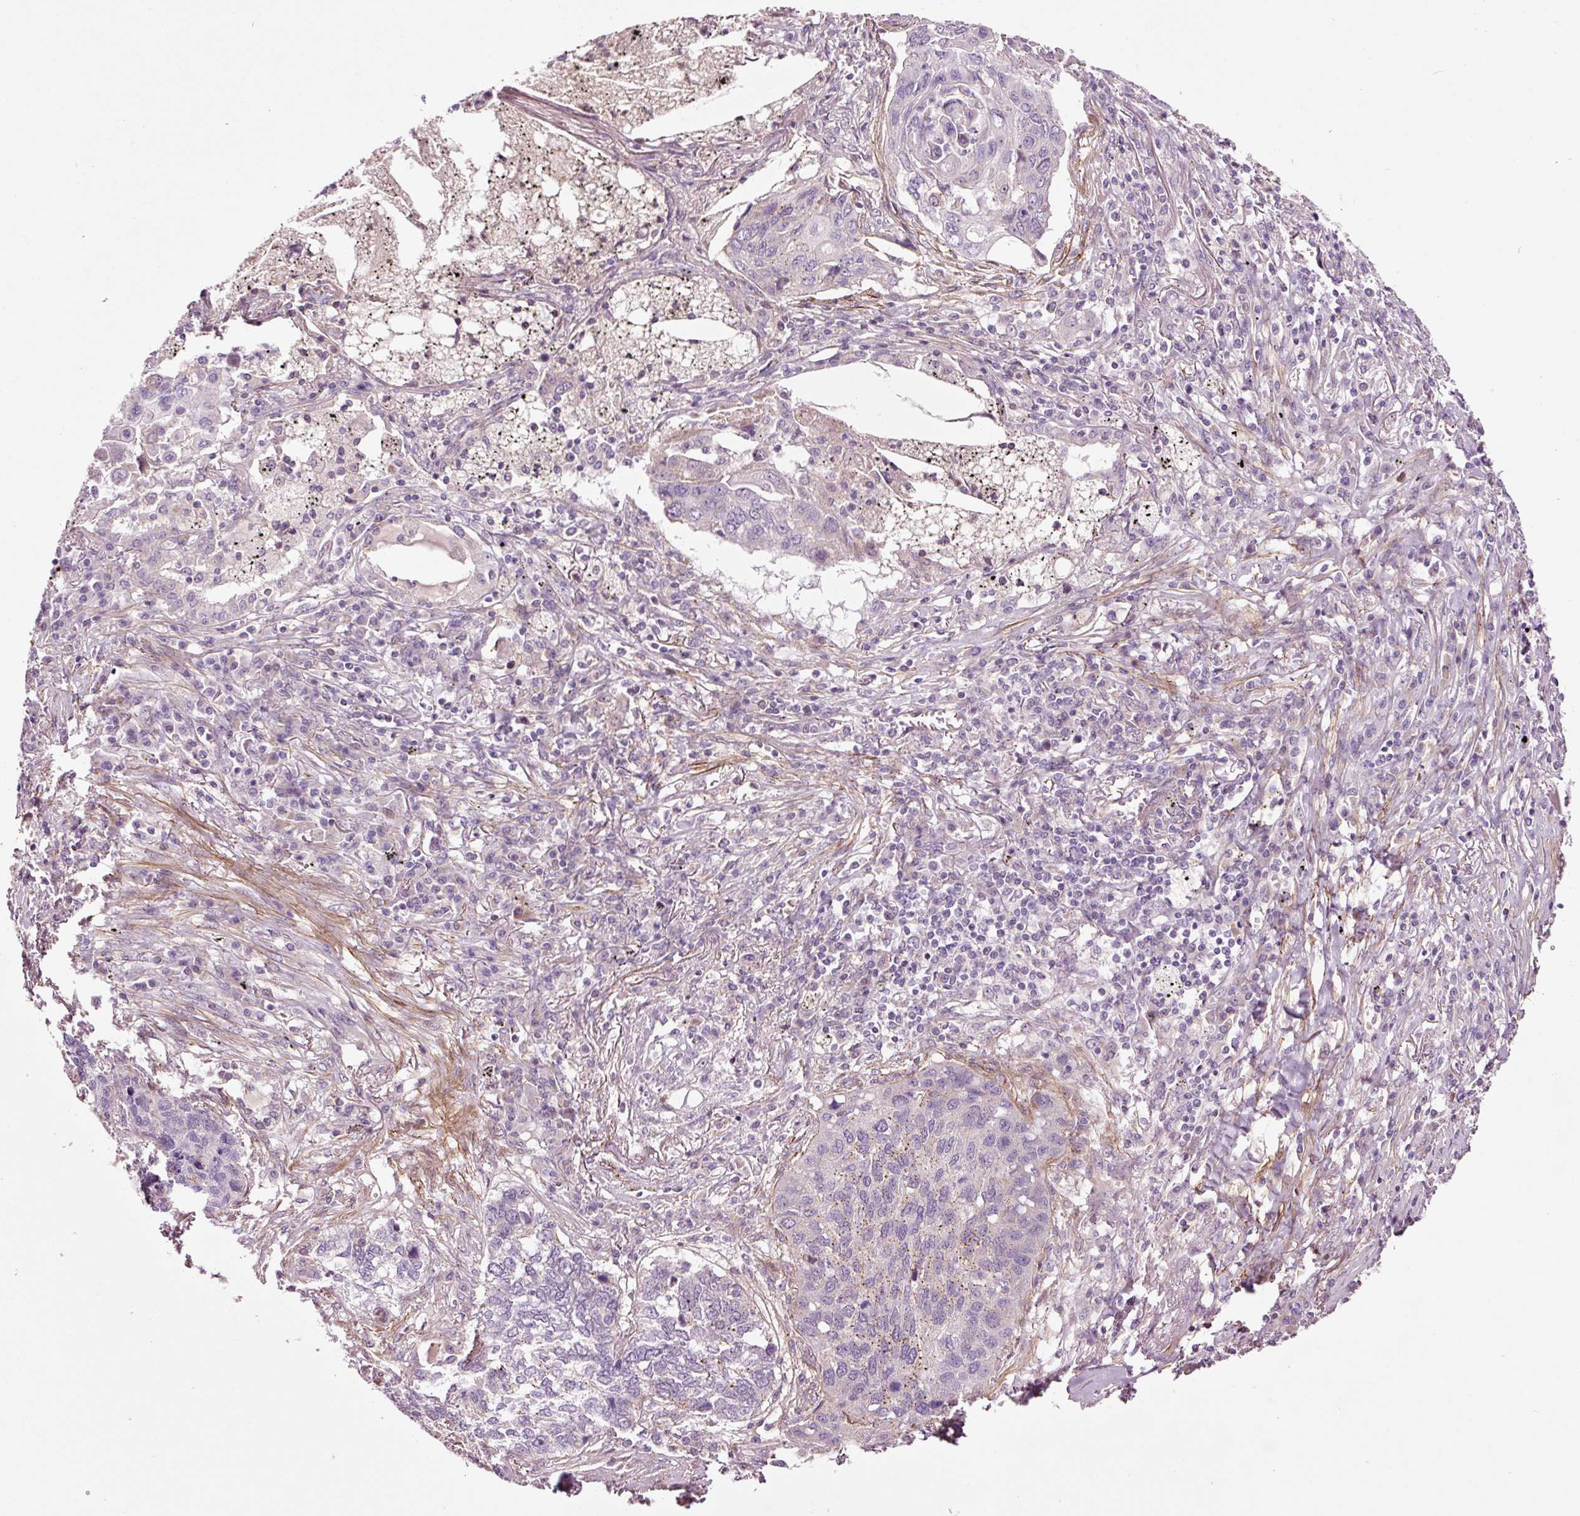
{"staining": {"intensity": "negative", "quantity": "none", "location": "none"}, "tissue": "lung cancer", "cell_type": "Tumor cells", "image_type": "cancer", "snomed": [{"axis": "morphology", "description": "Squamous cell carcinoma, NOS"}, {"axis": "topography", "description": "Lung"}], "caption": "High power microscopy photomicrograph of an IHC photomicrograph of lung cancer (squamous cell carcinoma), revealing no significant positivity in tumor cells.", "gene": "ANKRD20A1", "patient": {"sex": "female", "age": 63}}